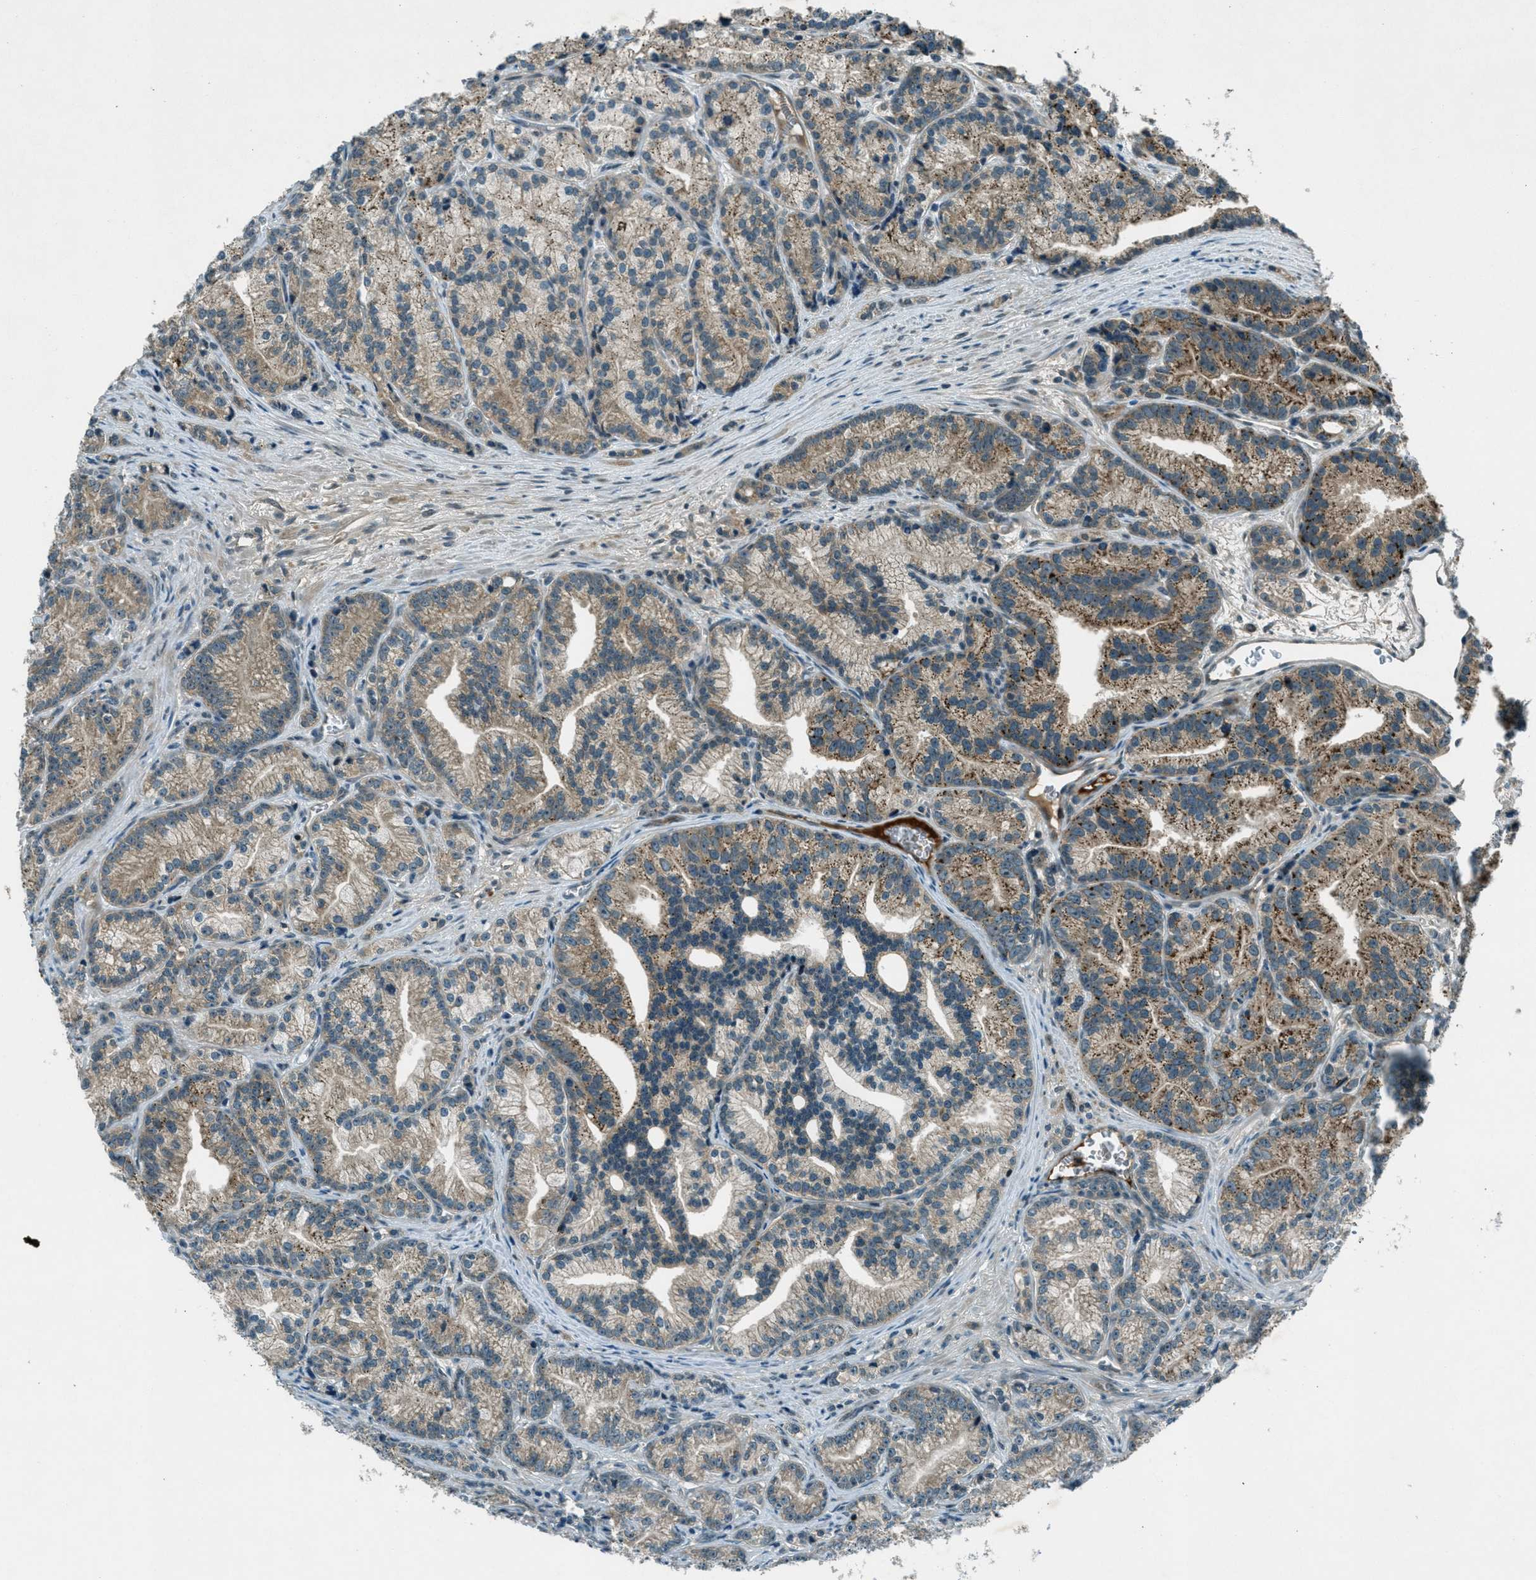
{"staining": {"intensity": "moderate", "quantity": "25%-75%", "location": "cytoplasmic/membranous"}, "tissue": "prostate cancer", "cell_type": "Tumor cells", "image_type": "cancer", "snomed": [{"axis": "morphology", "description": "Adenocarcinoma, Low grade"}, {"axis": "topography", "description": "Prostate"}], "caption": "Prostate adenocarcinoma (low-grade) stained for a protein (brown) shows moderate cytoplasmic/membranous positive positivity in approximately 25%-75% of tumor cells.", "gene": "STK11", "patient": {"sex": "male", "age": 89}}